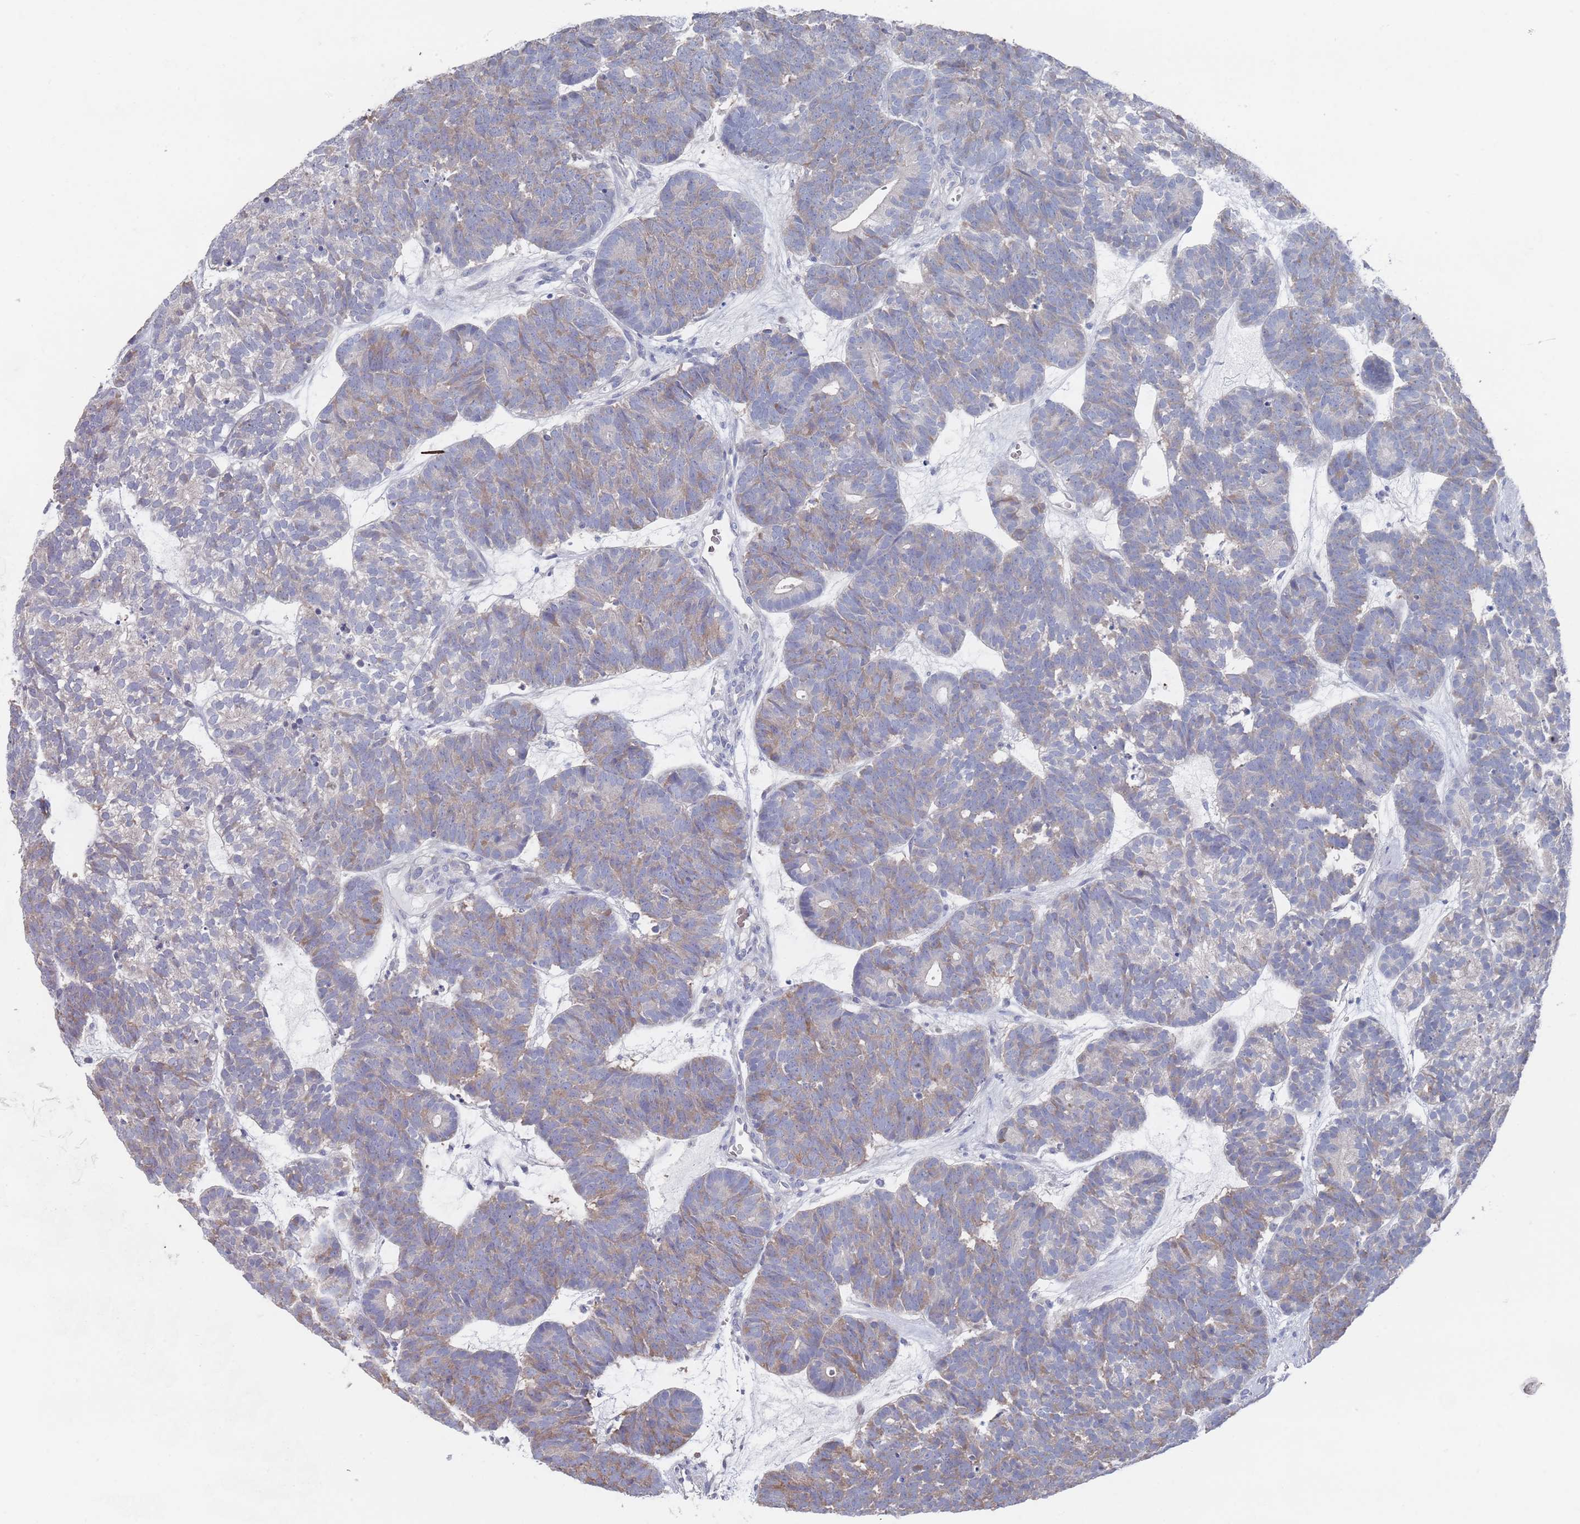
{"staining": {"intensity": "weak", "quantity": "25%-75%", "location": "cytoplasmic/membranous"}, "tissue": "head and neck cancer", "cell_type": "Tumor cells", "image_type": "cancer", "snomed": [{"axis": "morphology", "description": "Adenocarcinoma, NOS"}, {"axis": "topography", "description": "Head-Neck"}], "caption": "Protein analysis of head and neck adenocarcinoma tissue reveals weak cytoplasmic/membranous staining in approximately 25%-75% of tumor cells.", "gene": "TMCO3", "patient": {"sex": "female", "age": 81}}